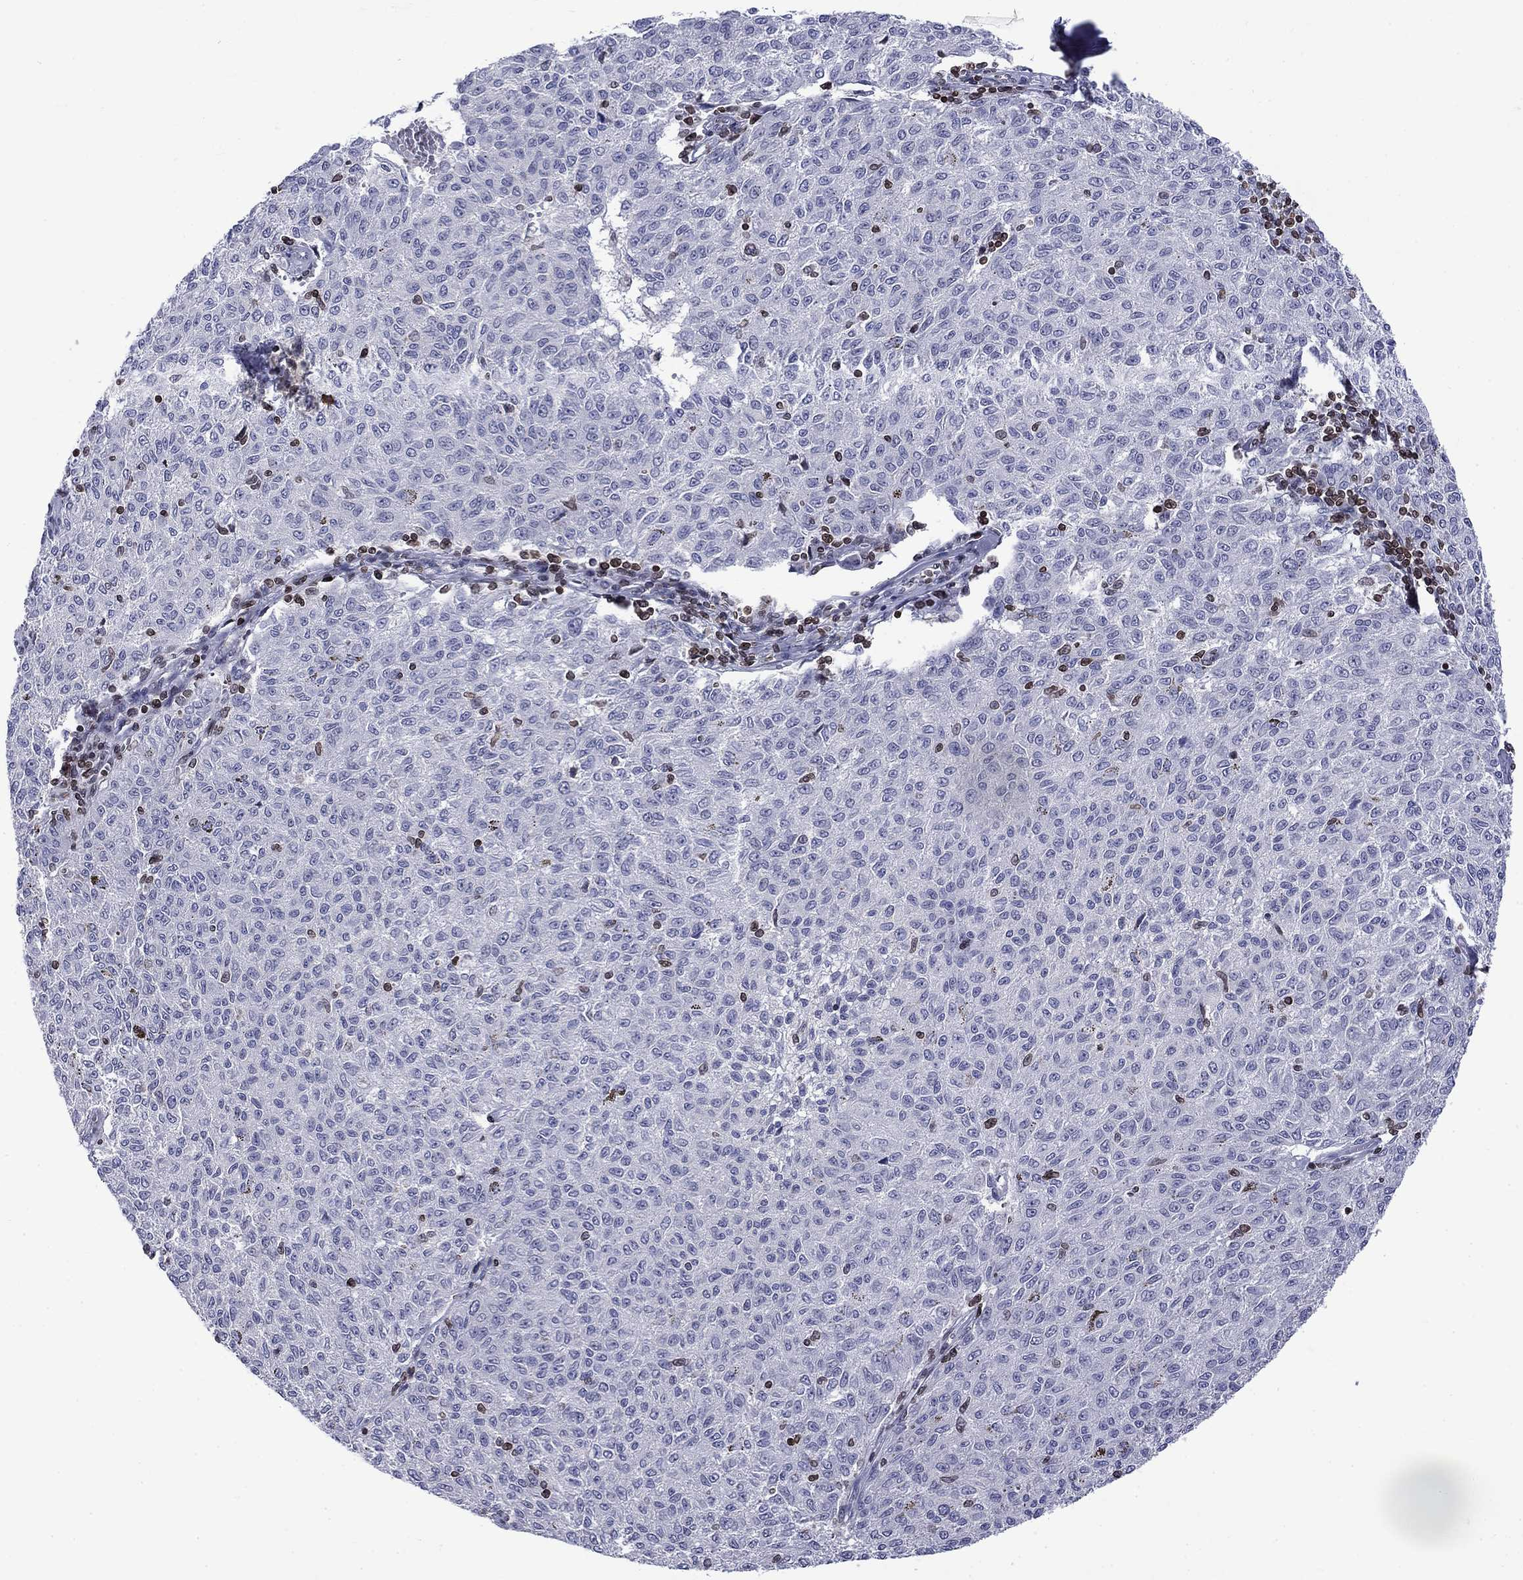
{"staining": {"intensity": "negative", "quantity": "none", "location": "none"}, "tissue": "melanoma", "cell_type": "Tumor cells", "image_type": "cancer", "snomed": [{"axis": "morphology", "description": "Malignant melanoma, NOS"}, {"axis": "topography", "description": "Skin"}], "caption": "Protein analysis of malignant melanoma exhibits no significant expression in tumor cells. (DAB immunohistochemistry (IHC), high magnification).", "gene": "SLA", "patient": {"sex": "female", "age": 72}}